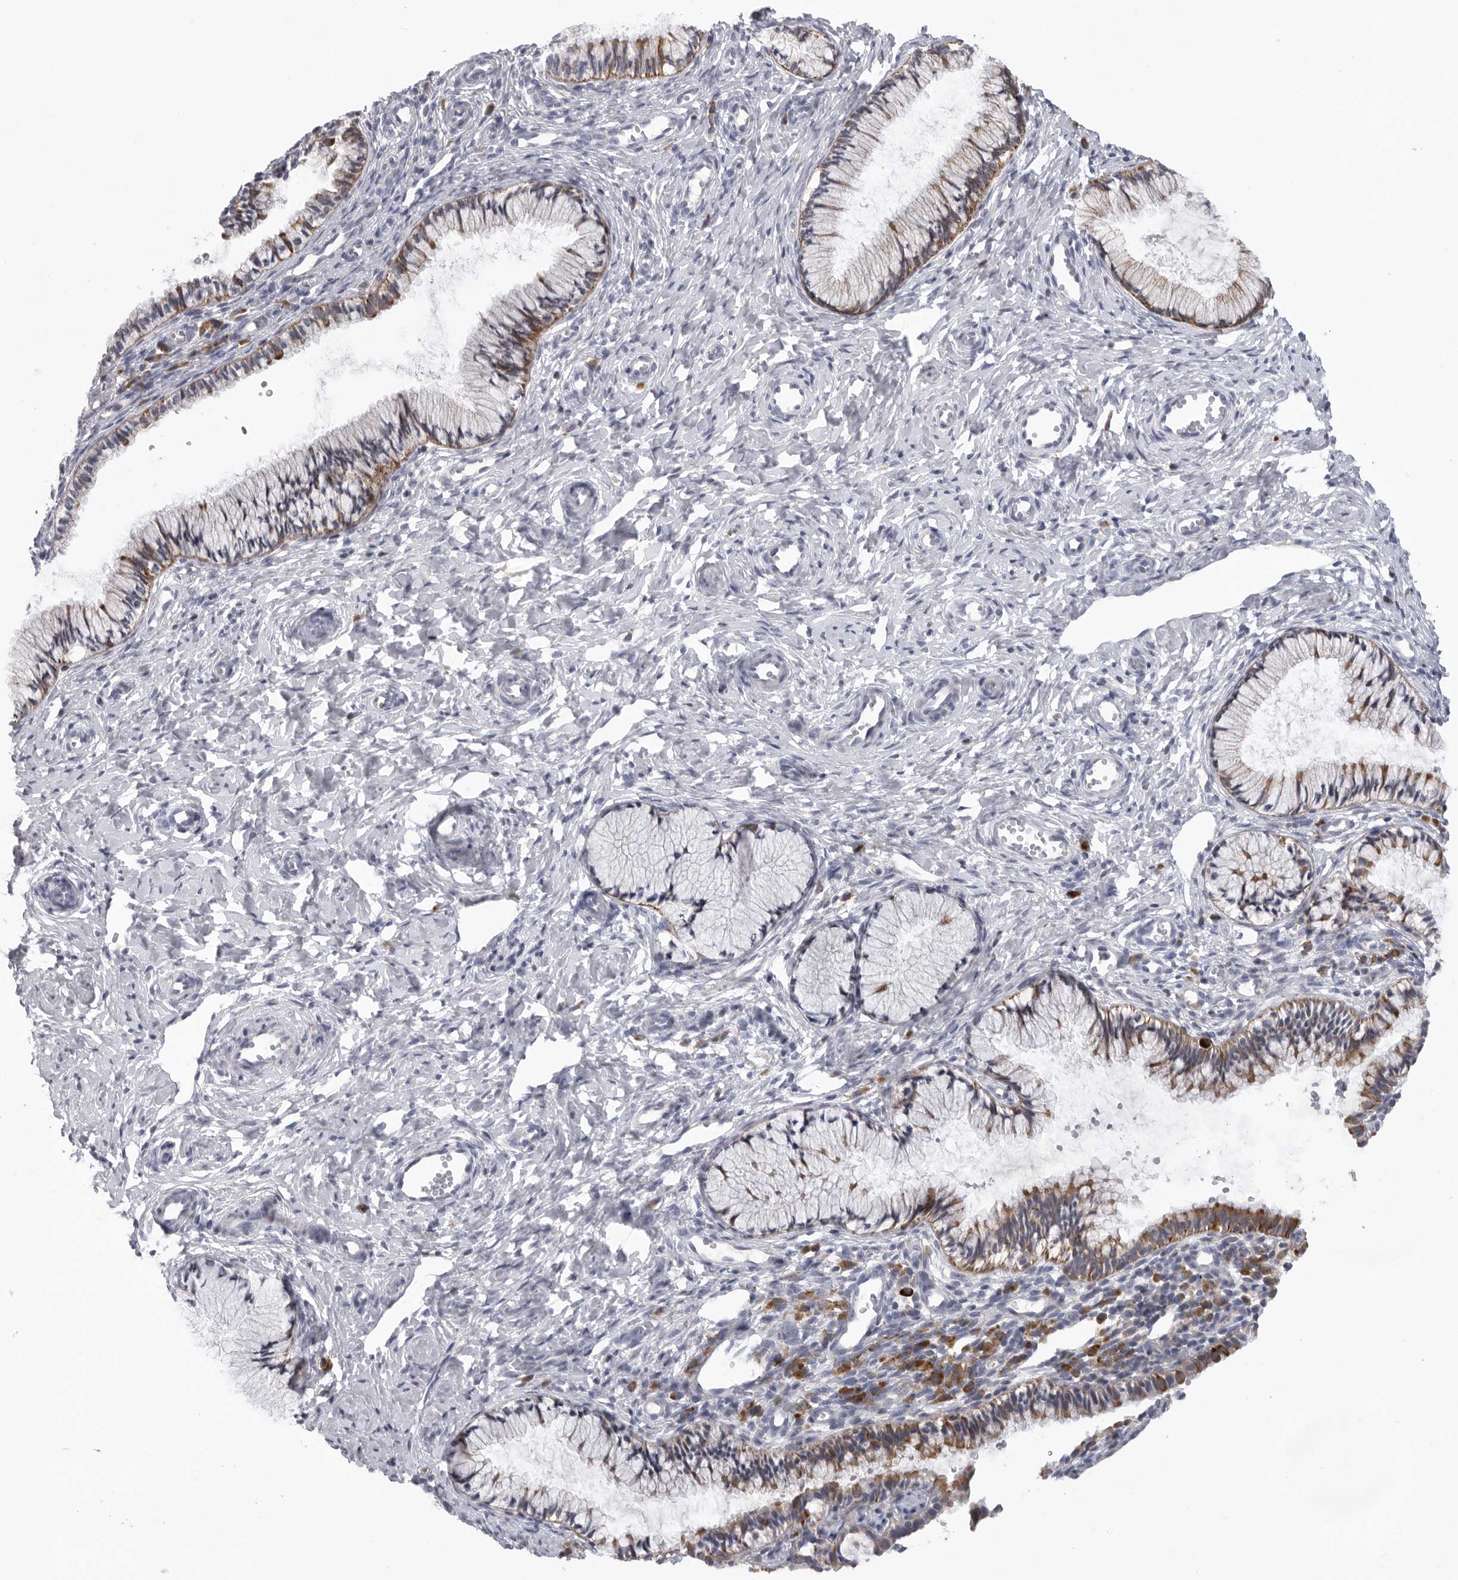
{"staining": {"intensity": "moderate", "quantity": ">75%", "location": "cytoplasmic/membranous"}, "tissue": "cervix", "cell_type": "Glandular cells", "image_type": "normal", "snomed": [{"axis": "morphology", "description": "Normal tissue, NOS"}, {"axis": "topography", "description": "Cervix"}], "caption": "This is a histology image of immunohistochemistry staining of unremarkable cervix, which shows moderate staining in the cytoplasmic/membranous of glandular cells.", "gene": "USP24", "patient": {"sex": "female", "age": 27}}